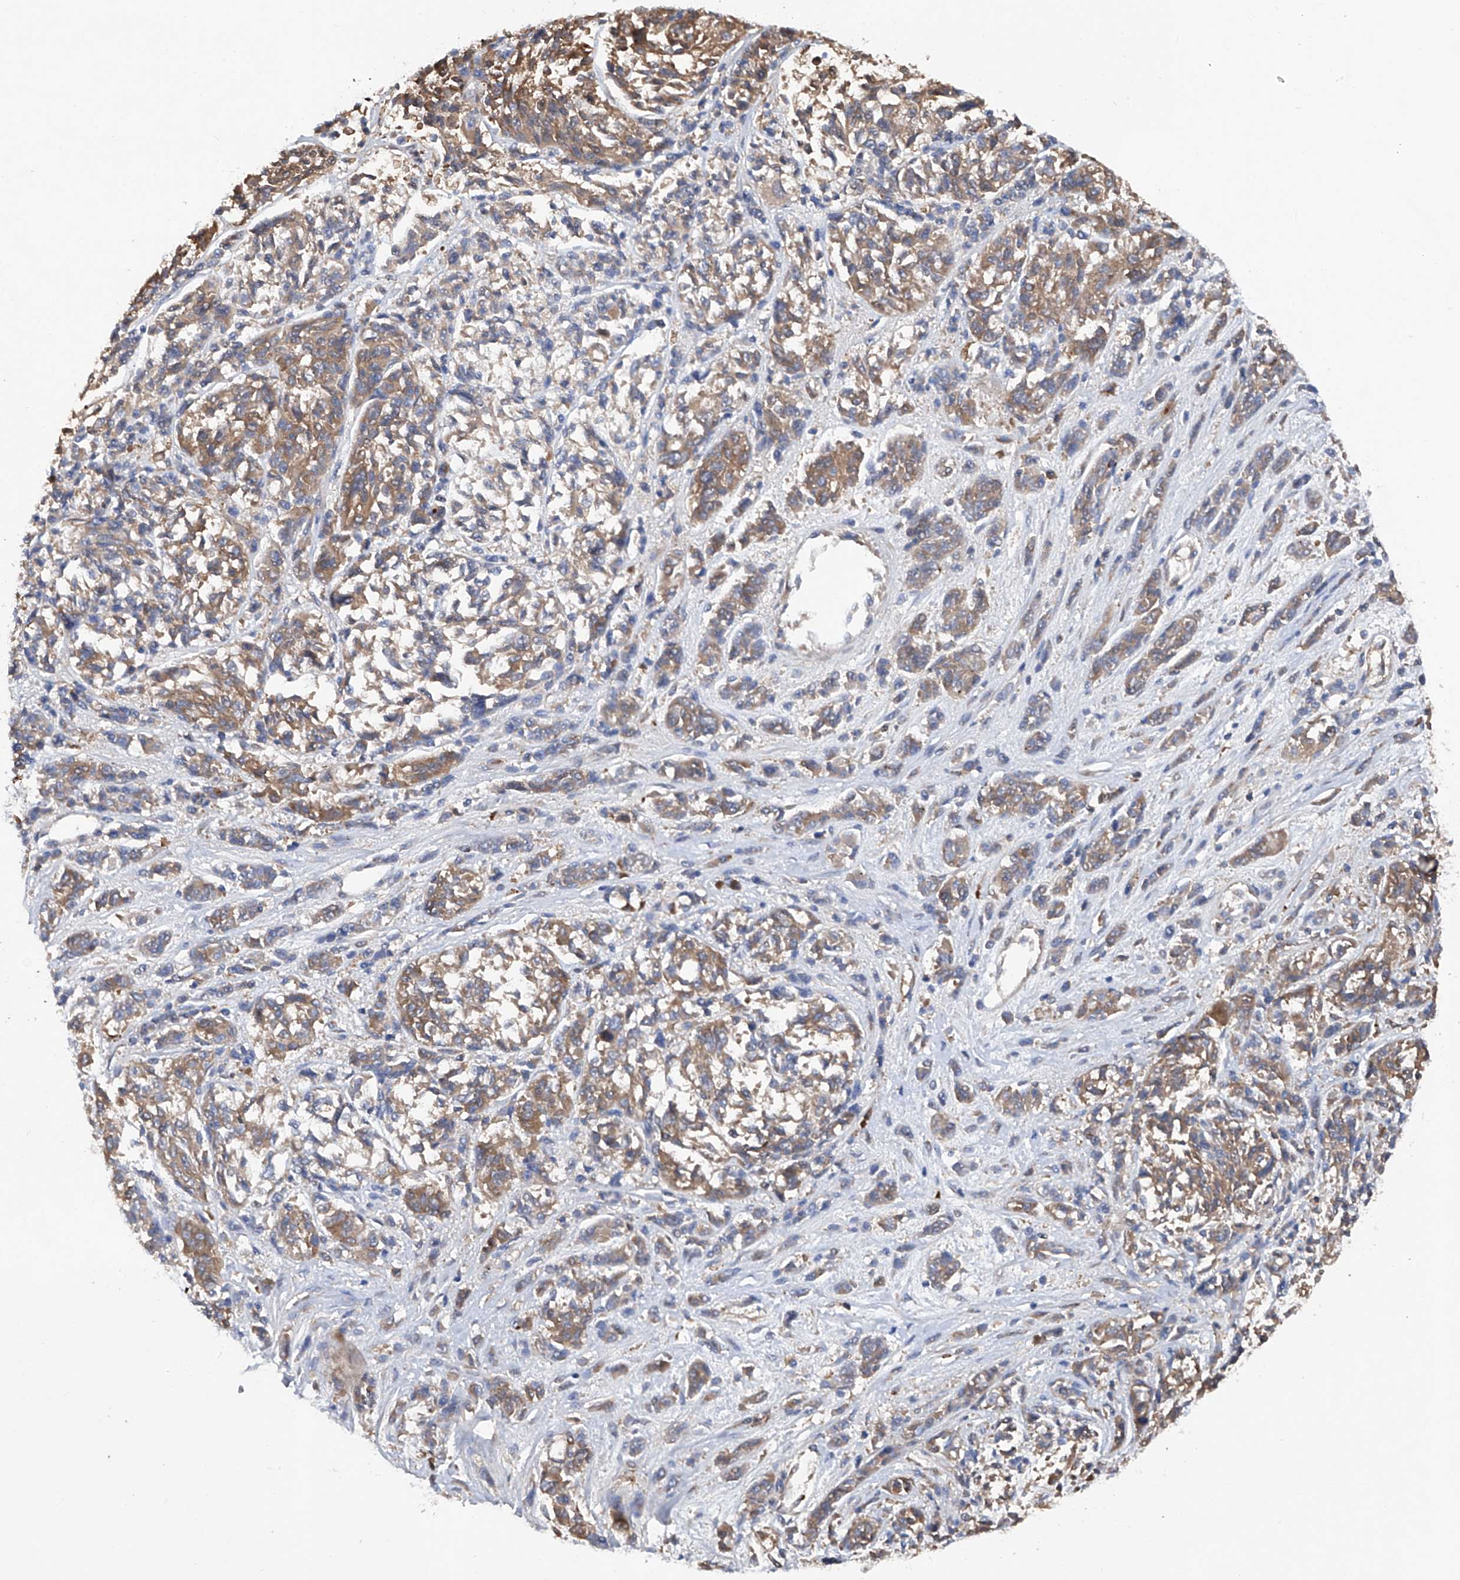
{"staining": {"intensity": "moderate", "quantity": "25%-75%", "location": "cytoplasmic/membranous"}, "tissue": "melanoma", "cell_type": "Tumor cells", "image_type": "cancer", "snomed": [{"axis": "morphology", "description": "Malignant melanoma, NOS"}, {"axis": "topography", "description": "Skin"}], "caption": "This is a histology image of IHC staining of malignant melanoma, which shows moderate positivity in the cytoplasmic/membranous of tumor cells.", "gene": "ASCC3", "patient": {"sex": "male", "age": 53}}